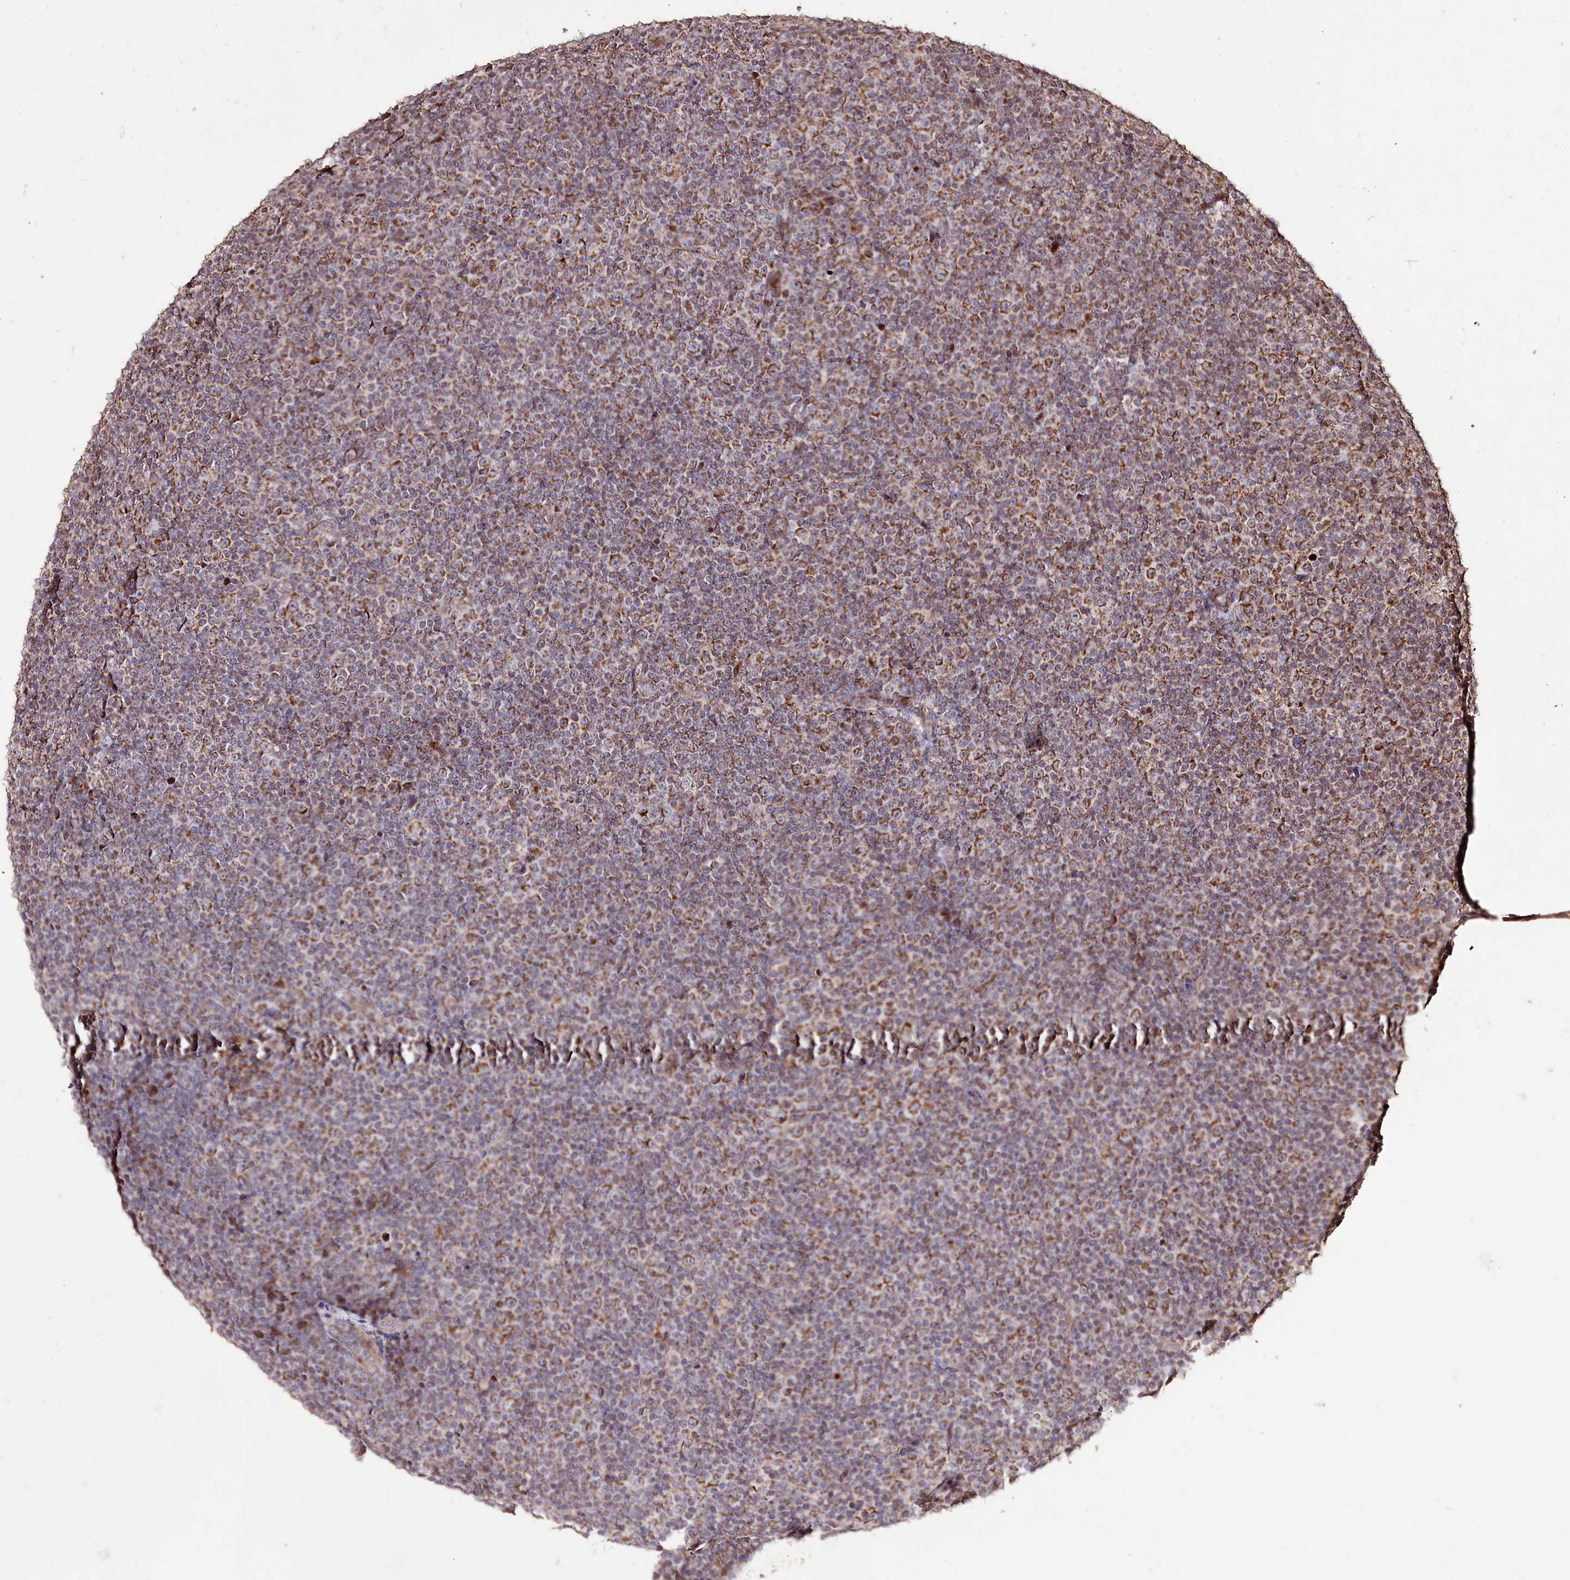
{"staining": {"intensity": "negative", "quantity": "none", "location": "none"}, "tissue": "lymphoma", "cell_type": "Tumor cells", "image_type": "cancer", "snomed": [{"axis": "morphology", "description": "Malignant lymphoma, non-Hodgkin's type, Low grade"}, {"axis": "topography", "description": "Lymph node"}], "caption": "Tumor cells show no significant expression in malignant lymphoma, non-Hodgkin's type (low-grade). (DAB immunohistochemistry, high magnification).", "gene": "CARD19", "patient": {"sex": "female", "age": 67}}